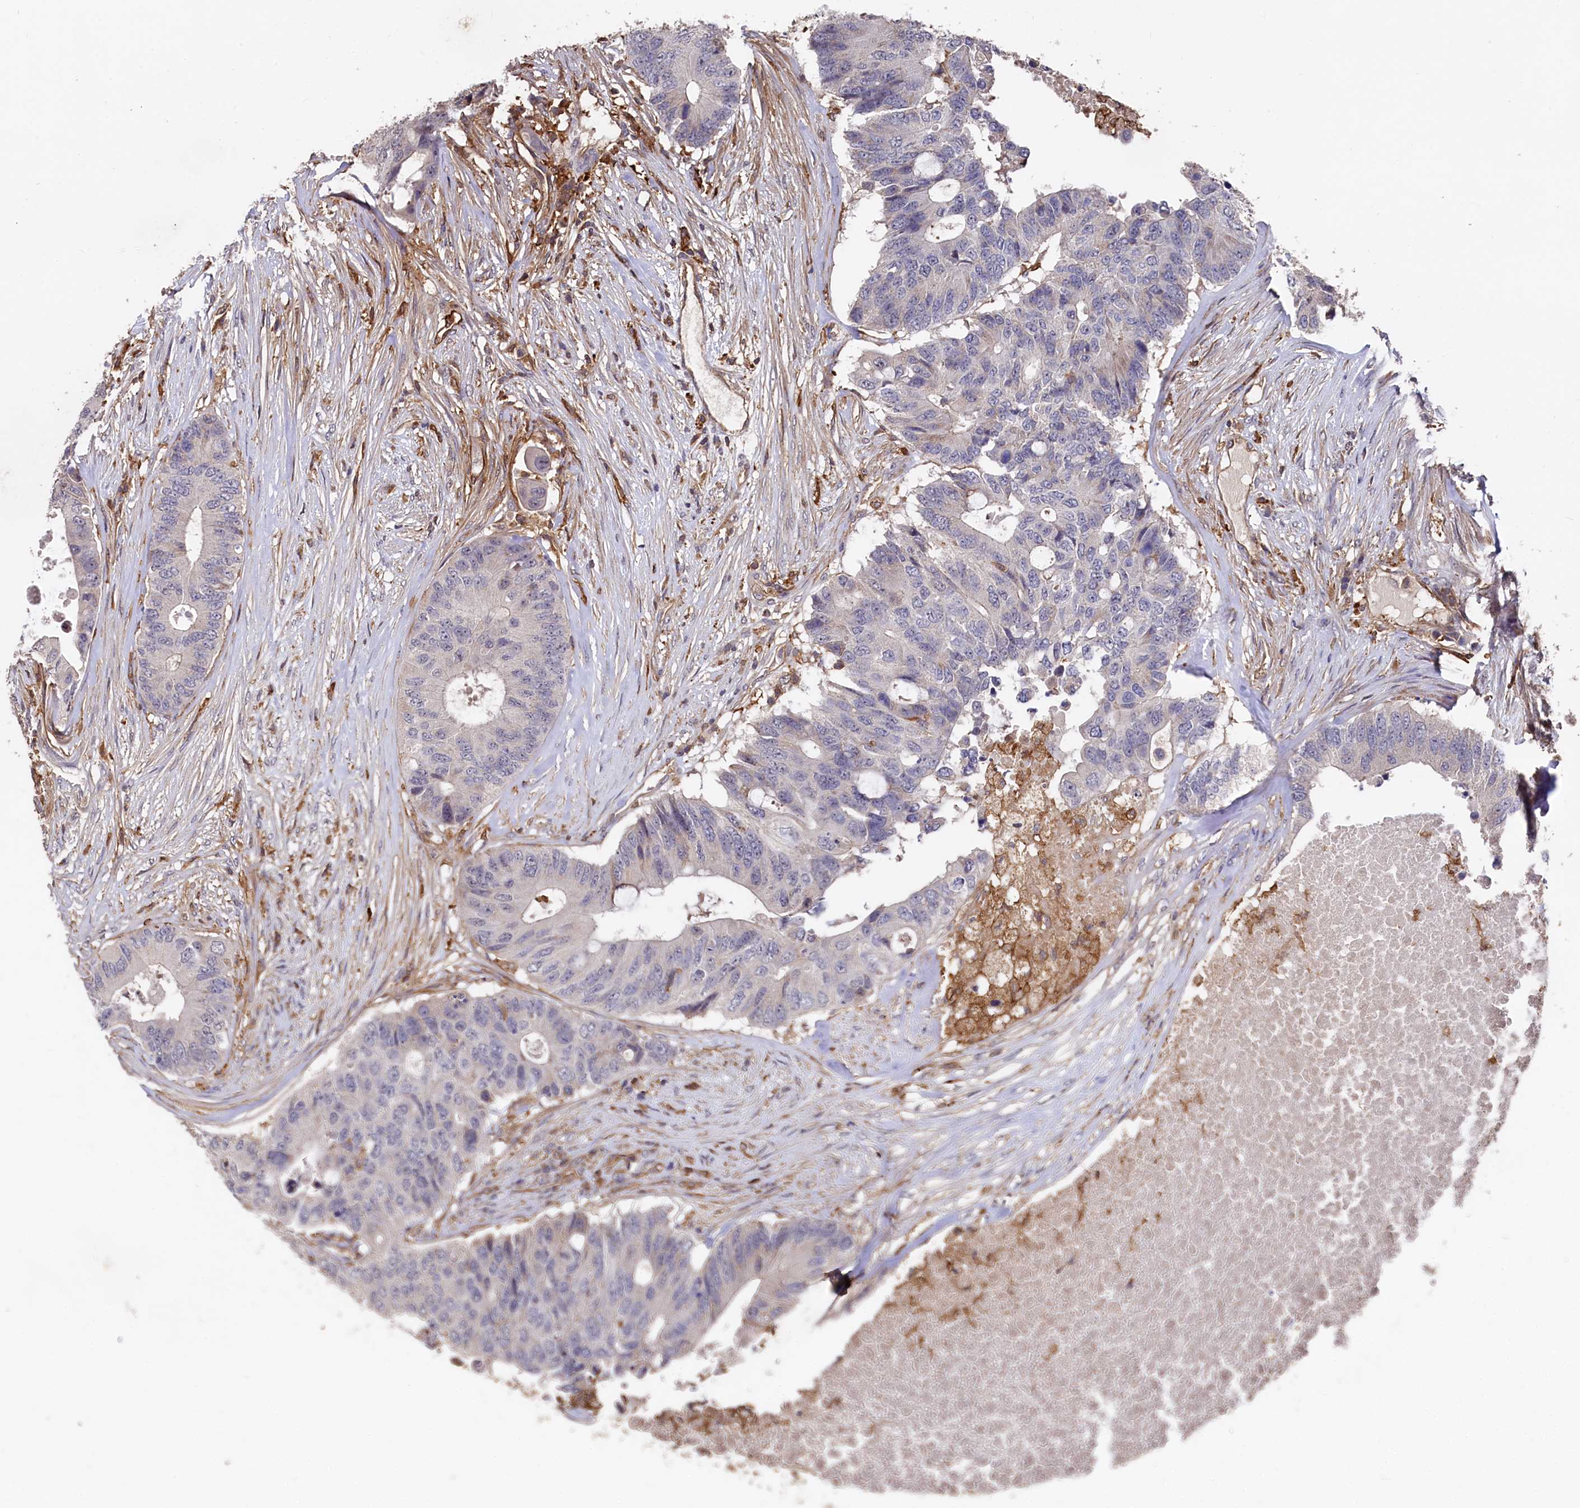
{"staining": {"intensity": "negative", "quantity": "none", "location": "none"}, "tissue": "colorectal cancer", "cell_type": "Tumor cells", "image_type": "cancer", "snomed": [{"axis": "morphology", "description": "Adenocarcinoma, NOS"}, {"axis": "topography", "description": "Colon"}], "caption": "Immunohistochemical staining of human adenocarcinoma (colorectal) demonstrates no significant expression in tumor cells.", "gene": "PLEKHO2", "patient": {"sex": "male", "age": 71}}